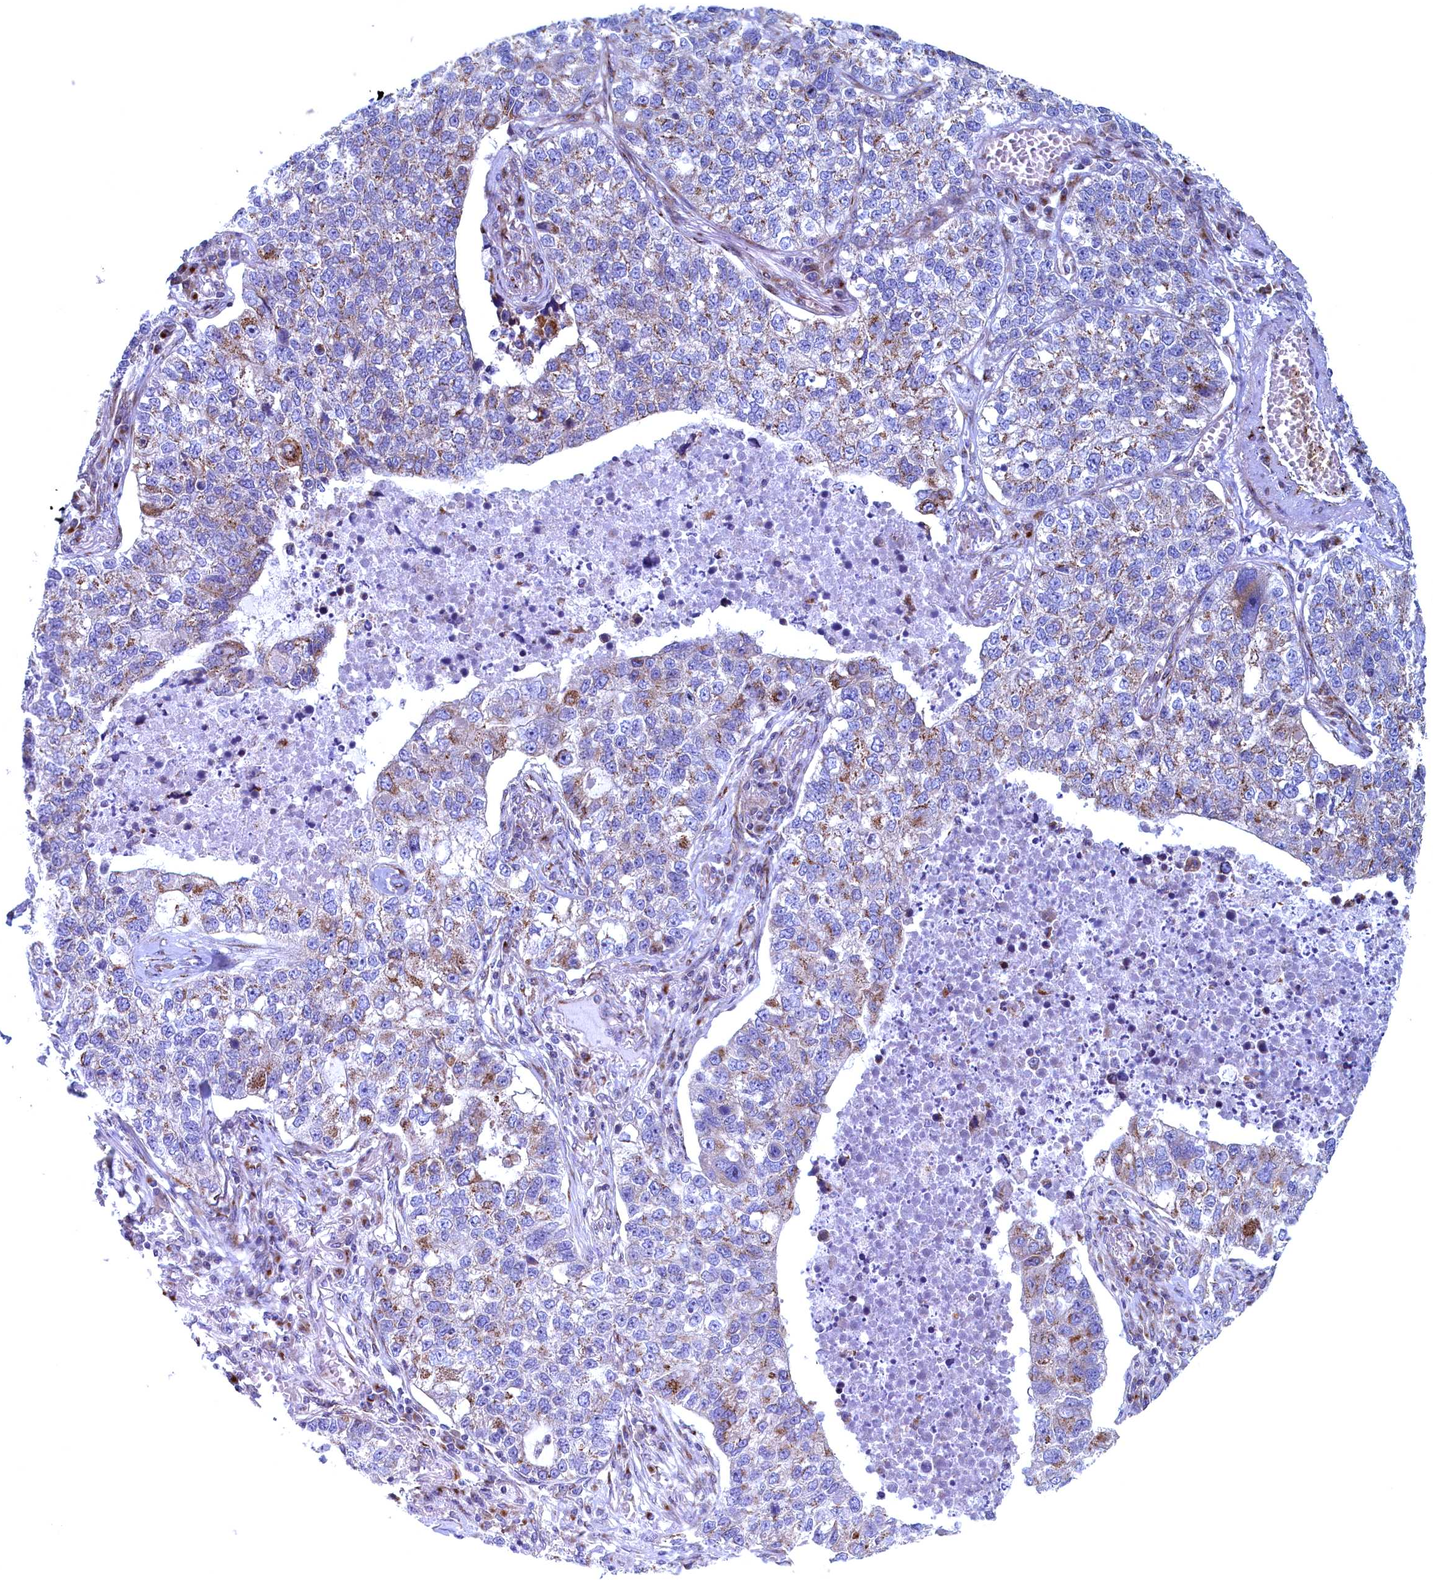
{"staining": {"intensity": "weak", "quantity": "<25%", "location": "cytoplasmic/membranous"}, "tissue": "lung cancer", "cell_type": "Tumor cells", "image_type": "cancer", "snomed": [{"axis": "morphology", "description": "Adenocarcinoma, NOS"}, {"axis": "topography", "description": "Lung"}], "caption": "Immunohistochemical staining of human lung cancer (adenocarcinoma) reveals no significant positivity in tumor cells.", "gene": "MTFMT", "patient": {"sex": "male", "age": 49}}